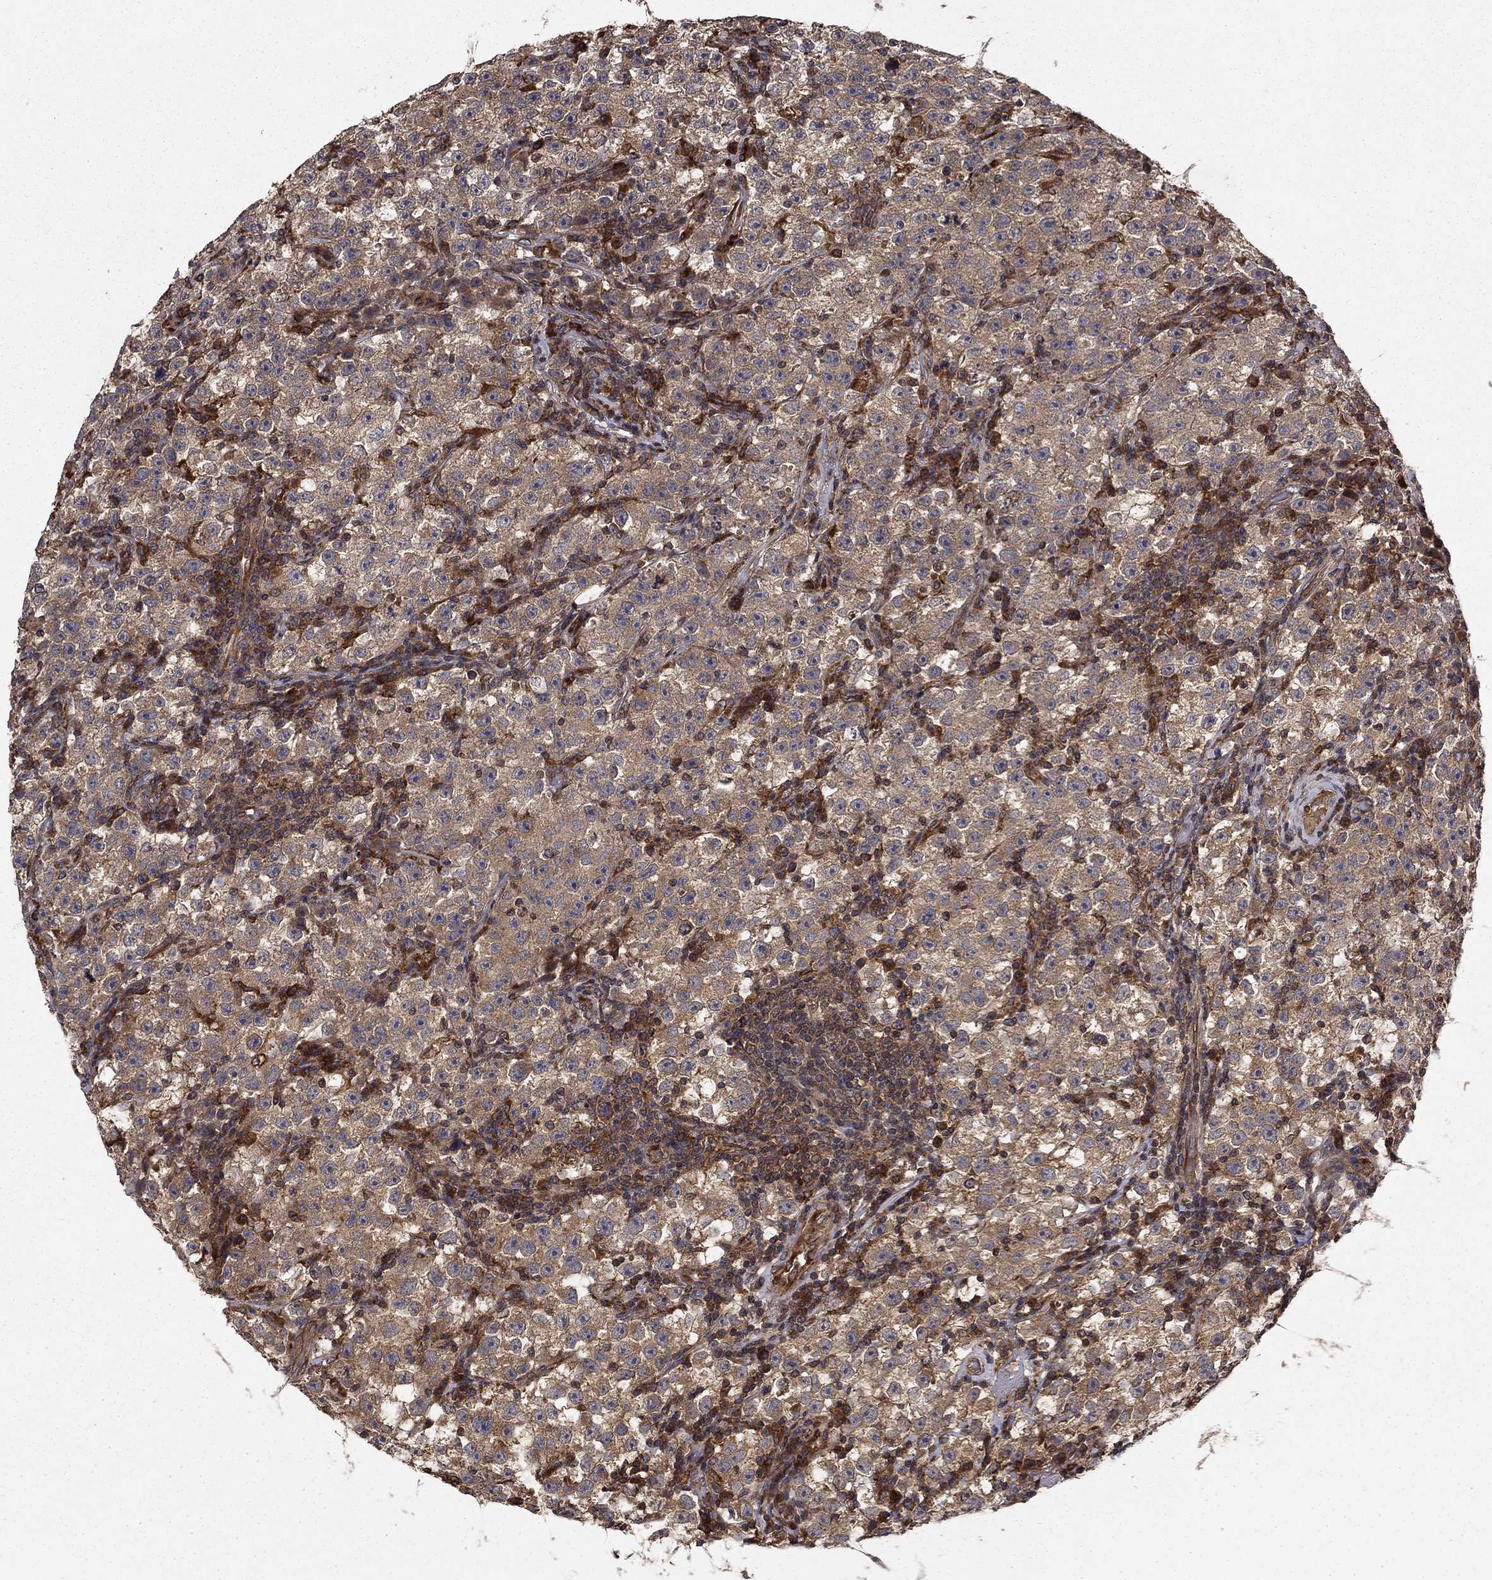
{"staining": {"intensity": "weak", "quantity": "25%-75%", "location": "cytoplasmic/membranous"}, "tissue": "testis cancer", "cell_type": "Tumor cells", "image_type": "cancer", "snomed": [{"axis": "morphology", "description": "Seminoma, NOS"}, {"axis": "topography", "description": "Testis"}], "caption": "Immunohistochemical staining of testis cancer demonstrates low levels of weak cytoplasmic/membranous protein staining in about 25%-75% of tumor cells.", "gene": "BABAM2", "patient": {"sex": "male", "age": 22}}